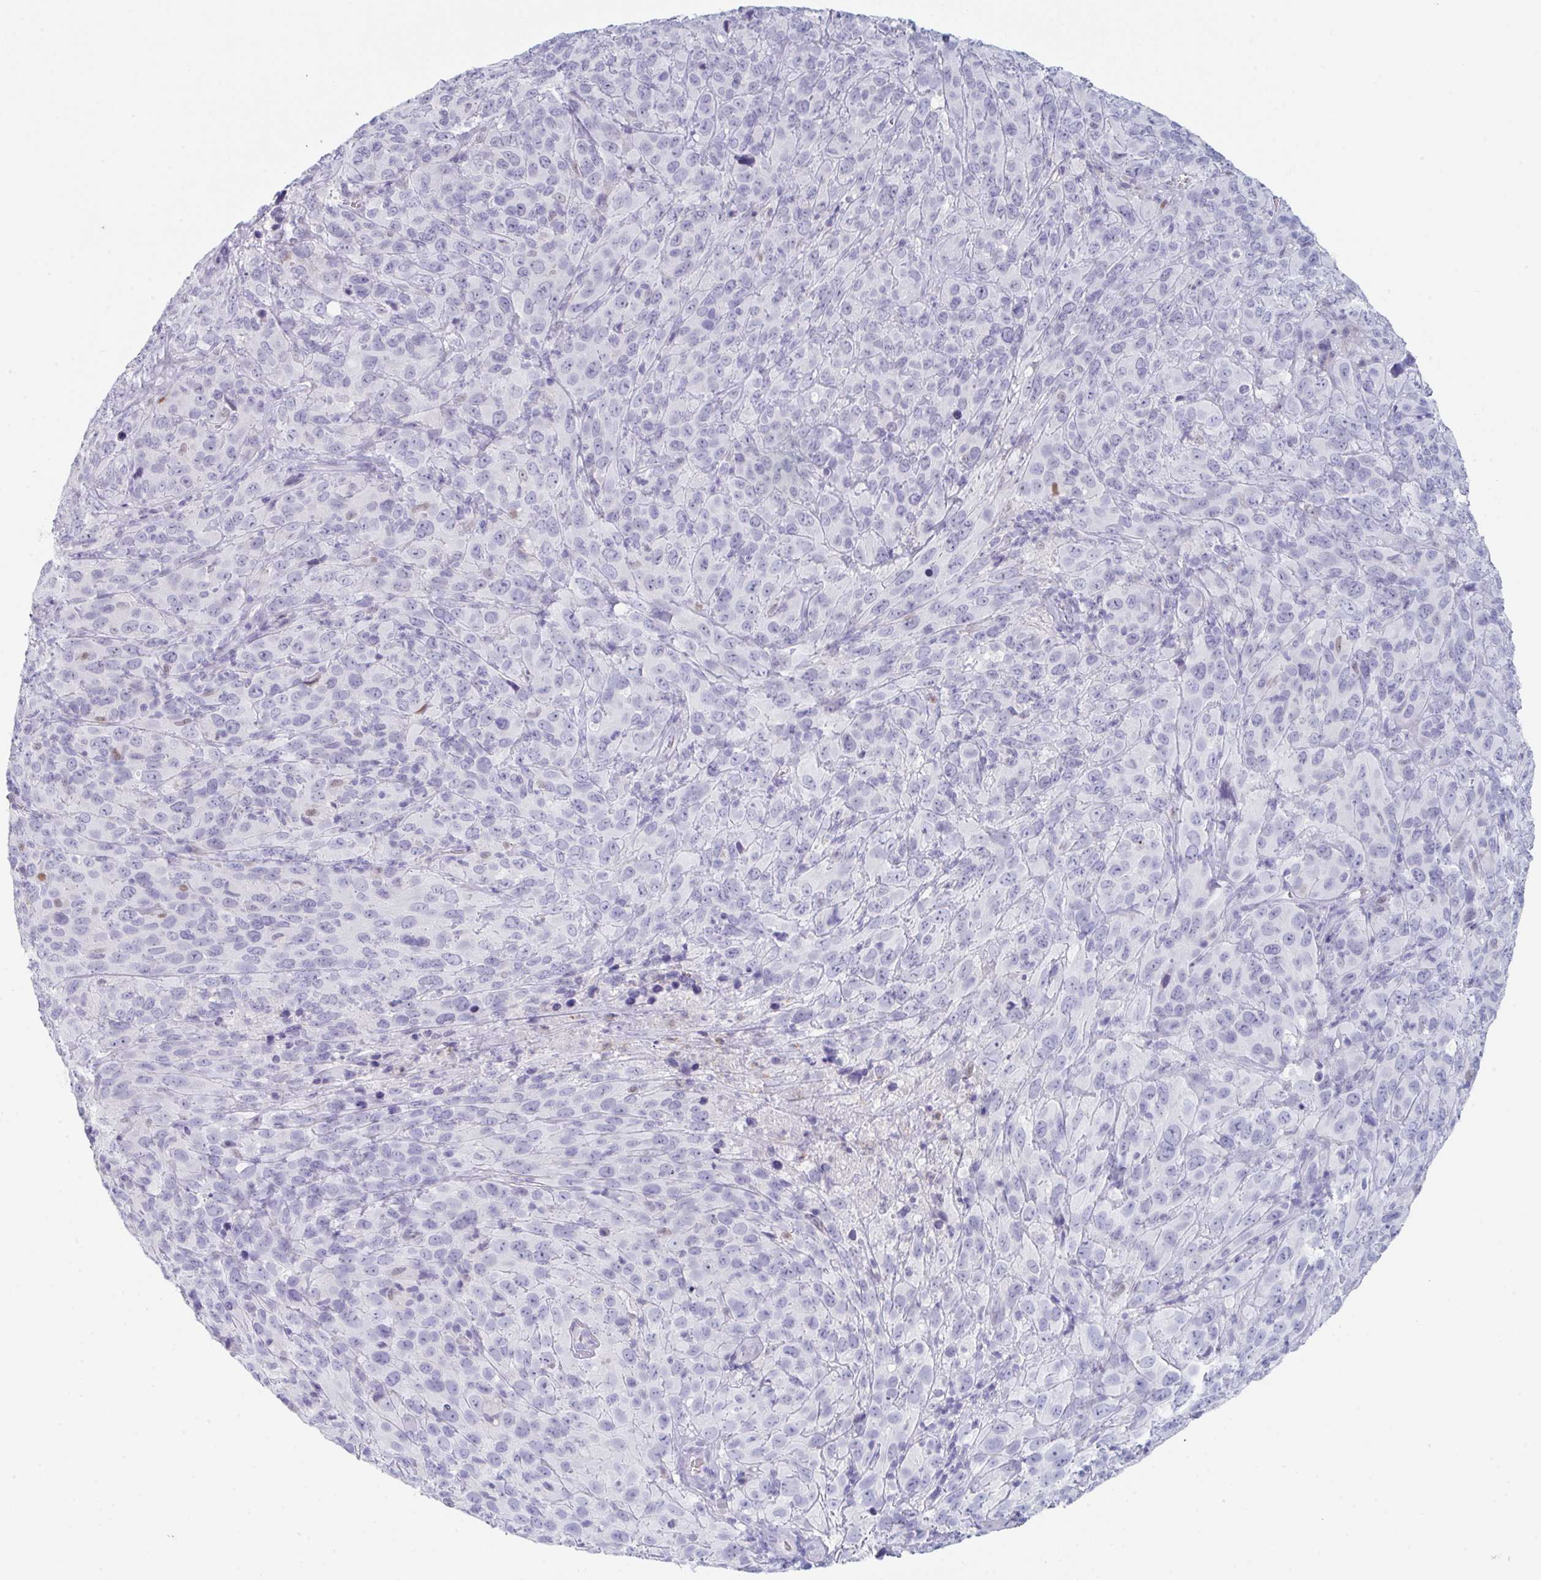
{"staining": {"intensity": "negative", "quantity": "none", "location": "none"}, "tissue": "cervical cancer", "cell_type": "Tumor cells", "image_type": "cancer", "snomed": [{"axis": "morphology", "description": "Squamous cell carcinoma, NOS"}, {"axis": "topography", "description": "Cervix"}], "caption": "Histopathology image shows no significant protein expression in tumor cells of cervical squamous cell carcinoma.", "gene": "RUBCN", "patient": {"sex": "female", "age": 51}}